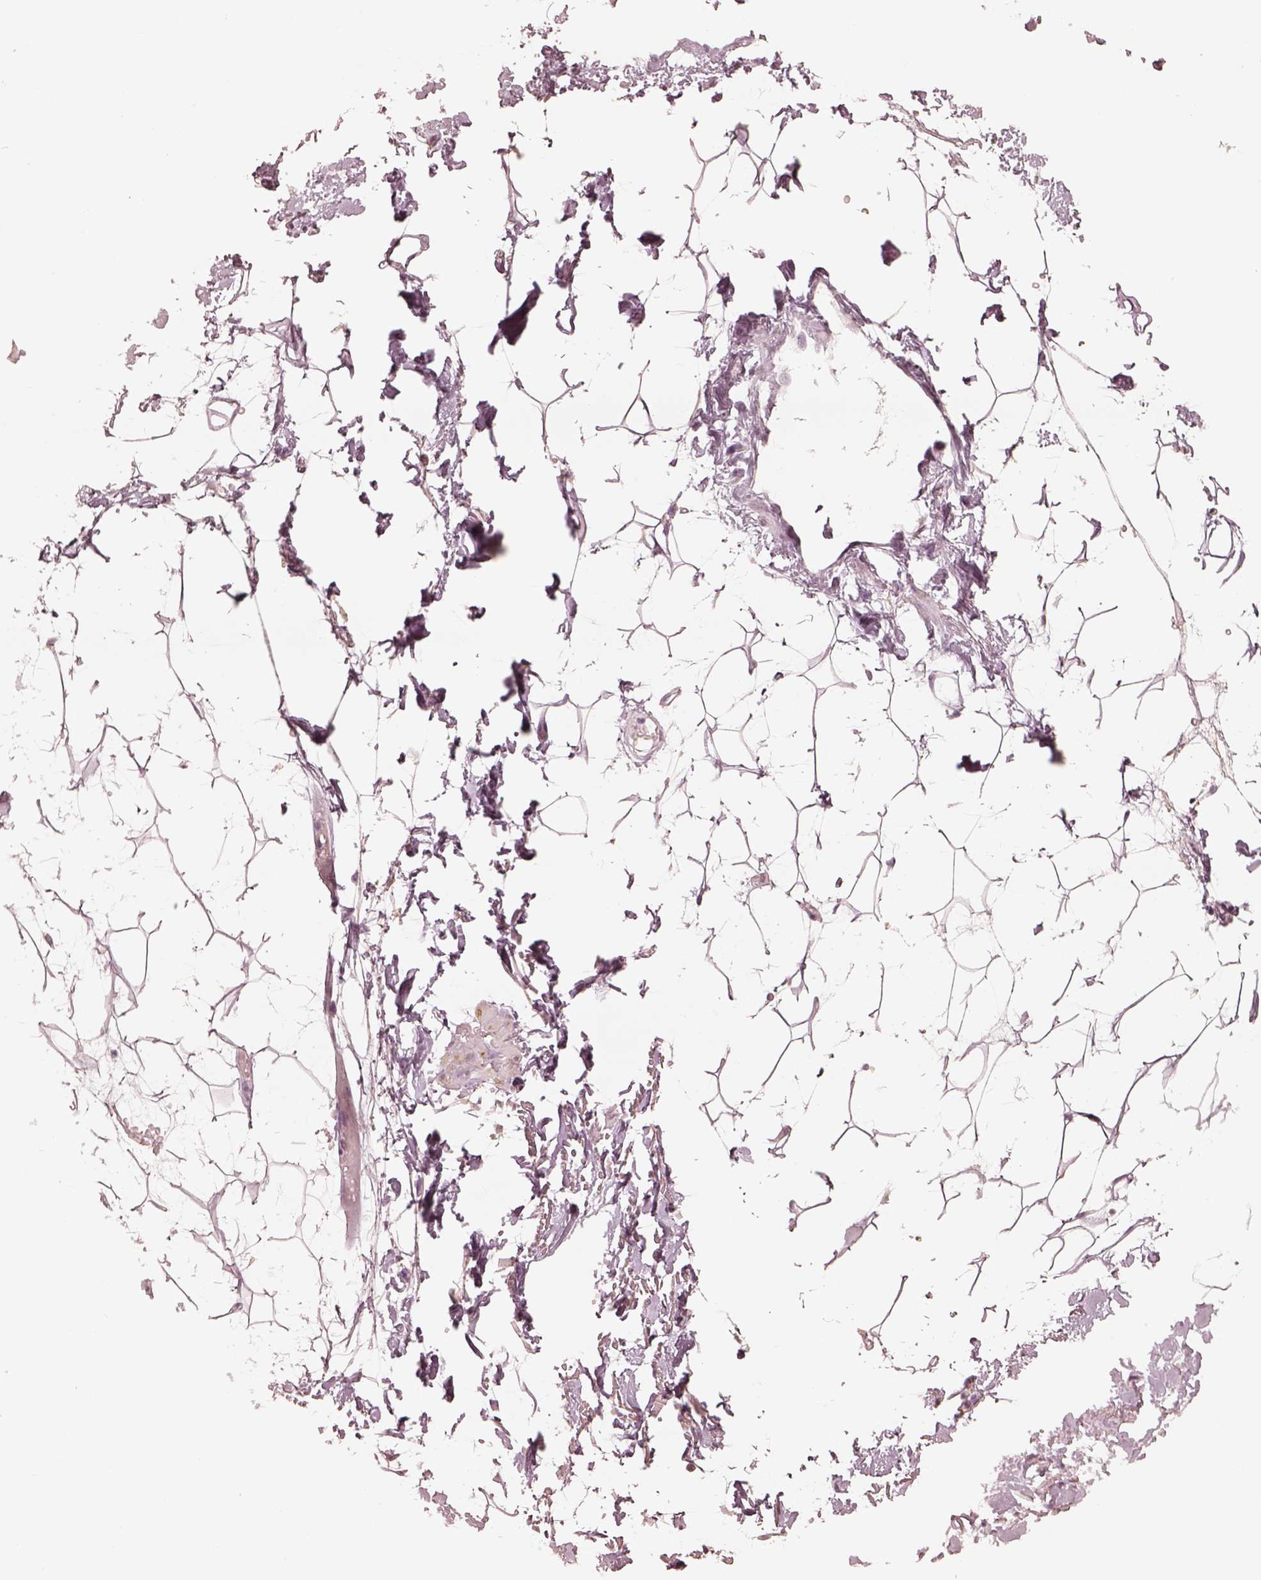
{"staining": {"intensity": "negative", "quantity": "none", "location": "none"}, "tissue": "adipose tissue", "cell_type": "Adipocytes", "image_type": "normal", "snomed": [{"axis": "morphology", "description": "Normal tissue, NOS"}, {"axis": "topography", "description": "Anal"}, {"axis": "topography", "description": "Peripheral nerve tissue"}], "caption": "An IHC histopathology image of normal adipose tissue is shown. There is no staining in adipocytes of adipose tissue. (DAB immunohistochemistry (IHC) with hematoxylin counter stain).", "gene": "DNAAF9", "patient": {"sex": "male", "age": 78}}